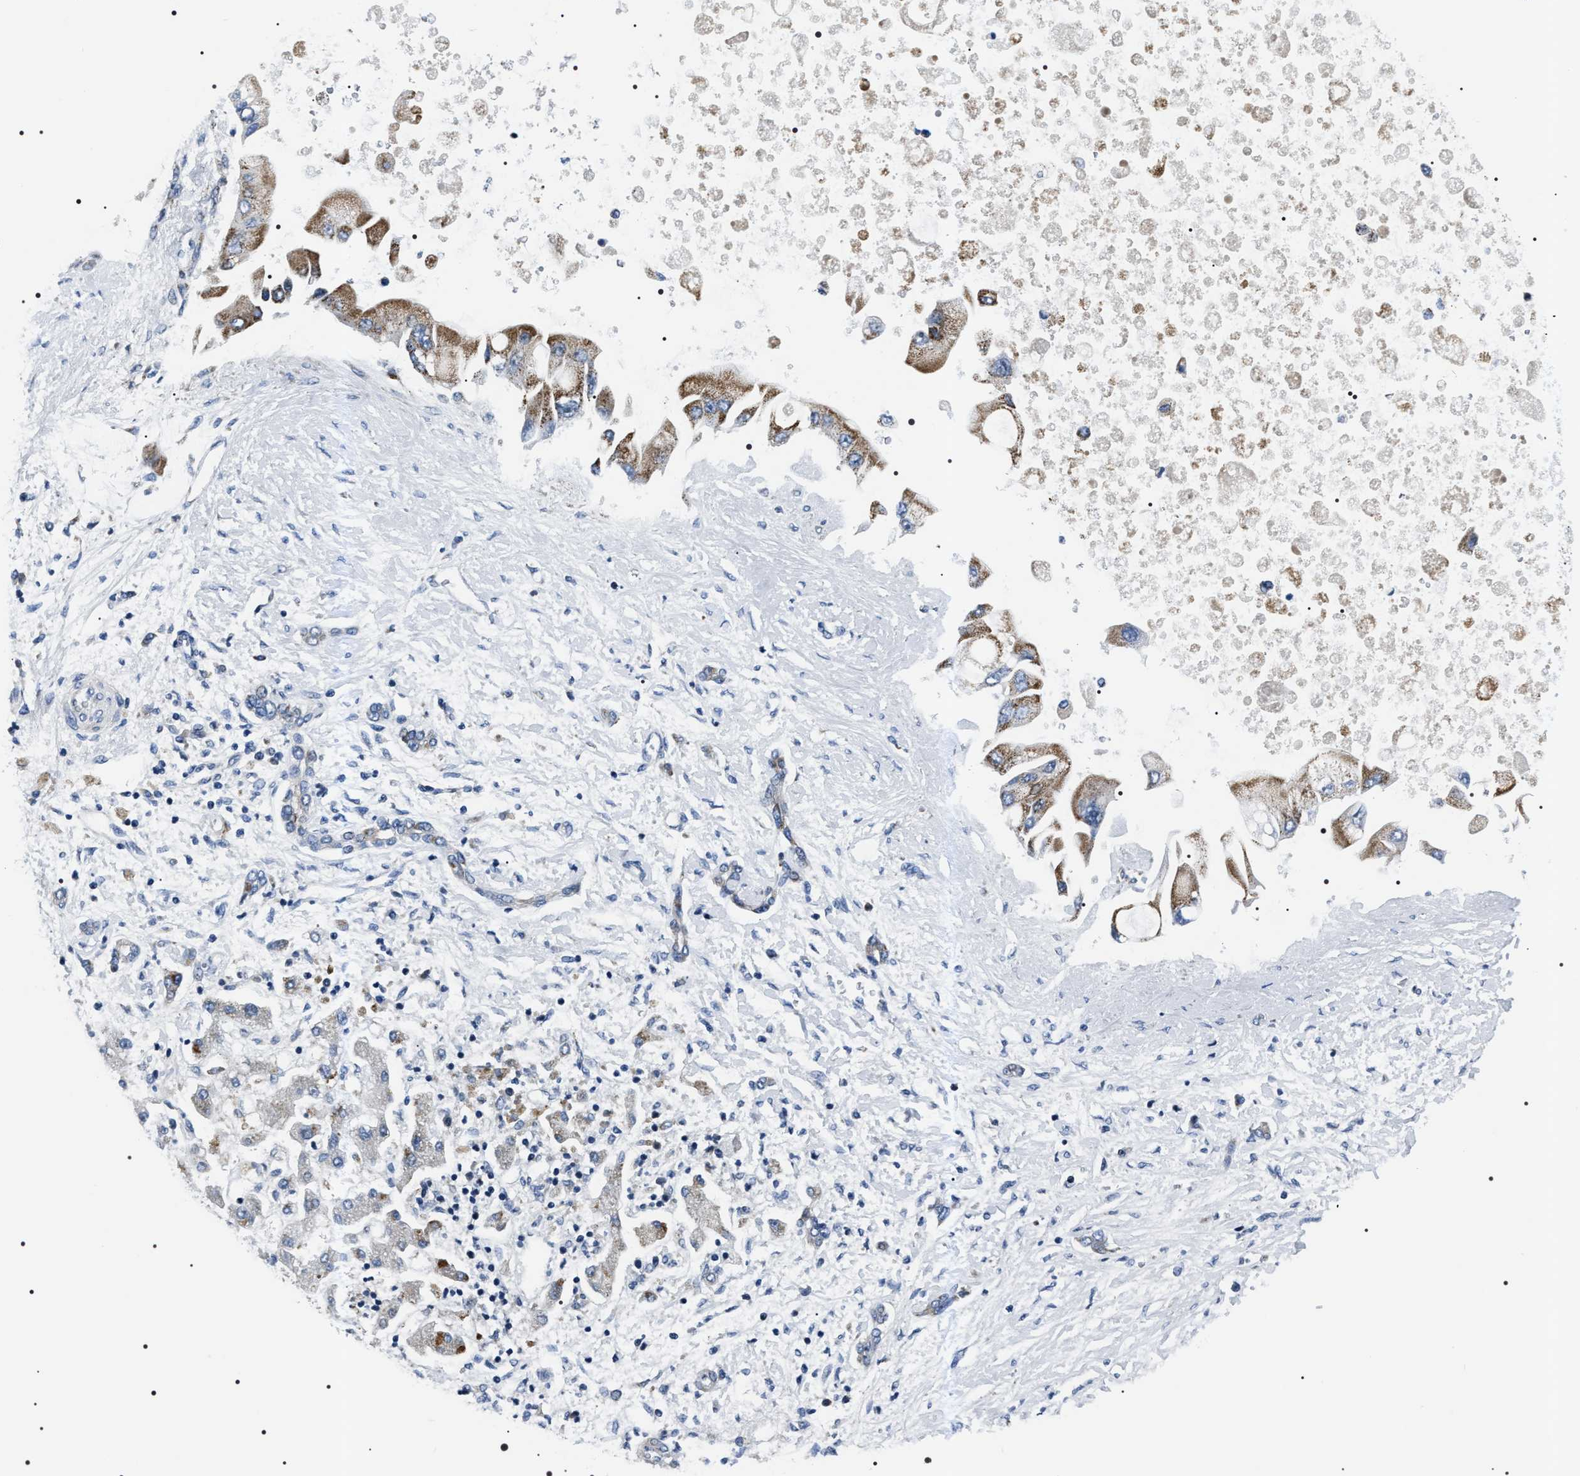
{"staining": {"intensity": "moderate", "quantity": ">75%", "location": "cytoplasmic/membranous"}, "tissue": "liver cancer", "cell_type": "Tumor cells", "image_type": "cancer", "snomed": [{"axis": "morphology", "description": "Cholangiocarcinoma"}, {"axis": "topography", "description": "Liver"}], "caption": "Tumor cells exhibit moderate cytoplasmic/membranous staining in approximately >75% of cells in liver cholangiocarcinoma. (Brightfield microscopy of DAB IHC at high magnification).", "gene": "NTMT1", "patient": {"sex": "male", "age": 50}}